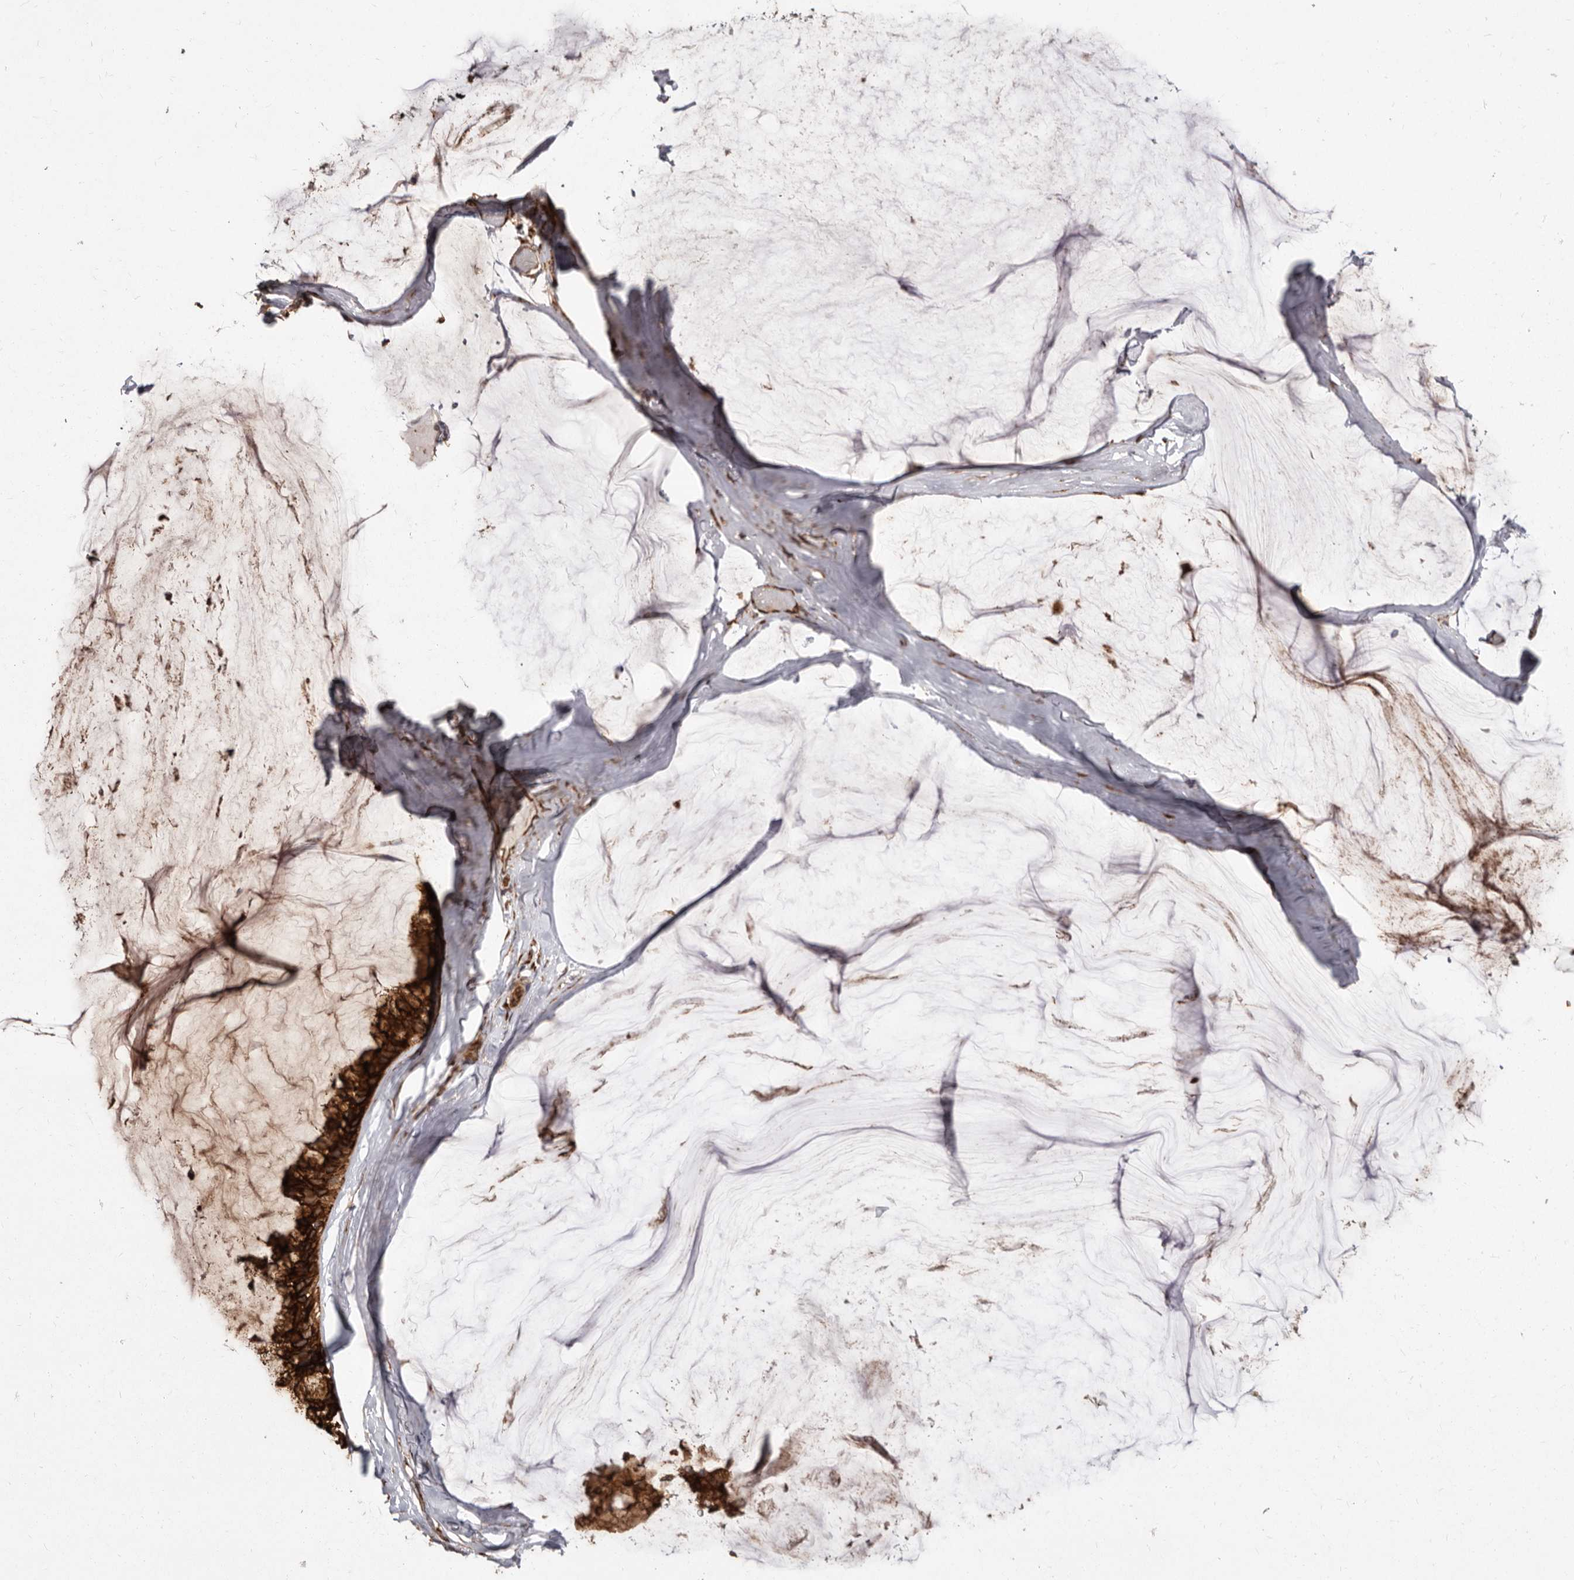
{"staining": {"intensity": "strong", "quantity": ">75%", "location": "cytoplasmic/membranous"}, "tissue": "ovarian cancer", "cell_type": "Tumor cells", "image_type": "cancer", "snomed": [{"axis": "morphology", "description": "Cystadenocarcinoma, mucinous, NOS"}, {"axis": "topography", "description": "Ovary"}], "caption": "Approximately >75% of tumor cells in human ovarian mucinous cystadenocarcinoma exhibit strong cytoplasmic/membranous protein positivity as visualized by brown immunohistochemical staining.", "gene": "FLAD1", "patient": {"sex": "female", "age": 39}}